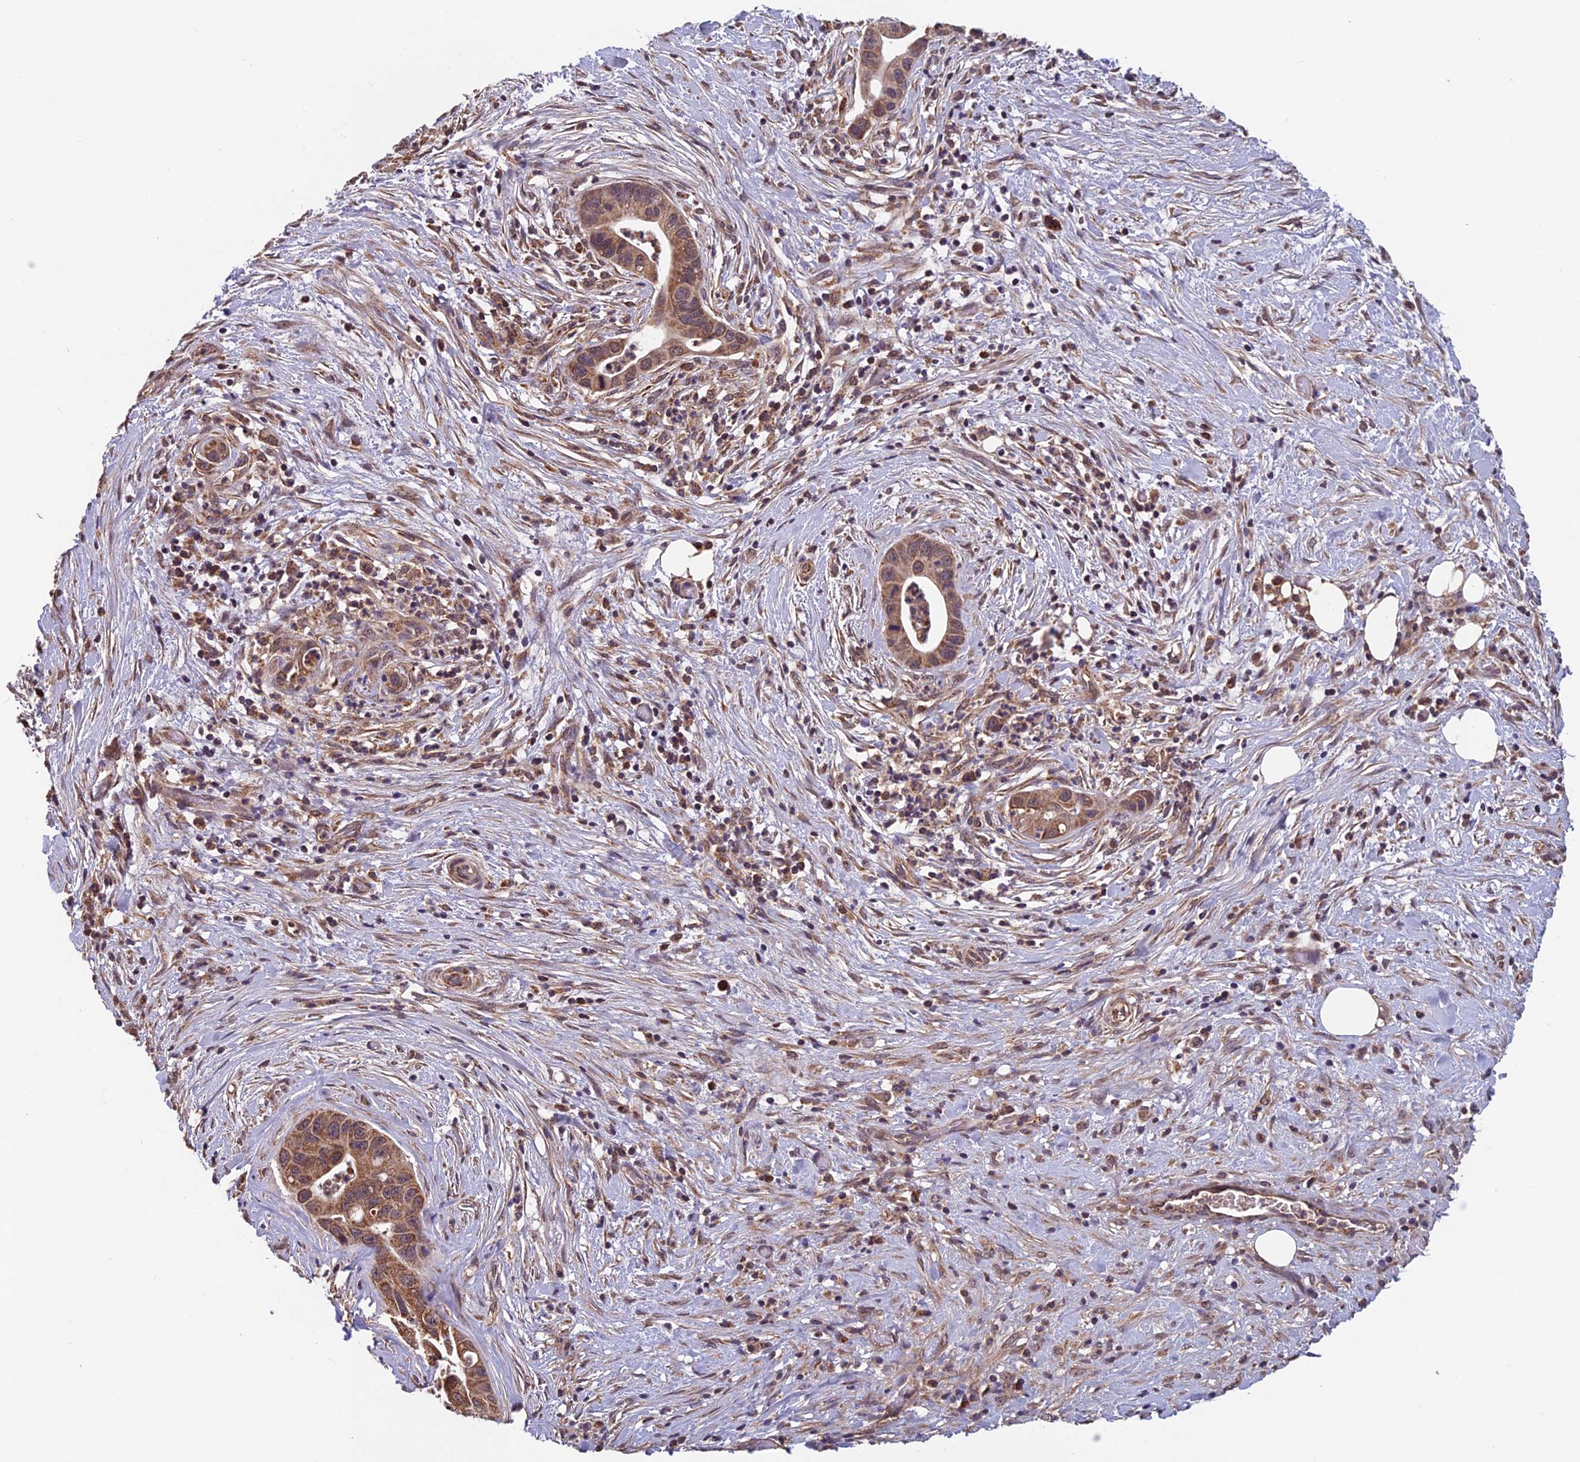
{"staining": {"intensity": "moderate", "quantity": ">75%", "location": "cytoplasmic/membranous"}, "tissue": "pancreatic cancer", "cell_type": "Tumor cells", "image_type": "cancer", "snomed": [{"axis": "morphology", "description": "Adenocarcinoma, NOS"}, {"axis": "topography", "description": "Pancreas"}], "caption": "A medium amount of moderate cytoplasmic/membranous expression is identified in about >75% of tumor cells in pancreatic adenocarcinoma tissue.", "gene": "CCDC15", "patient": {"sex": "male", "age": 73}}